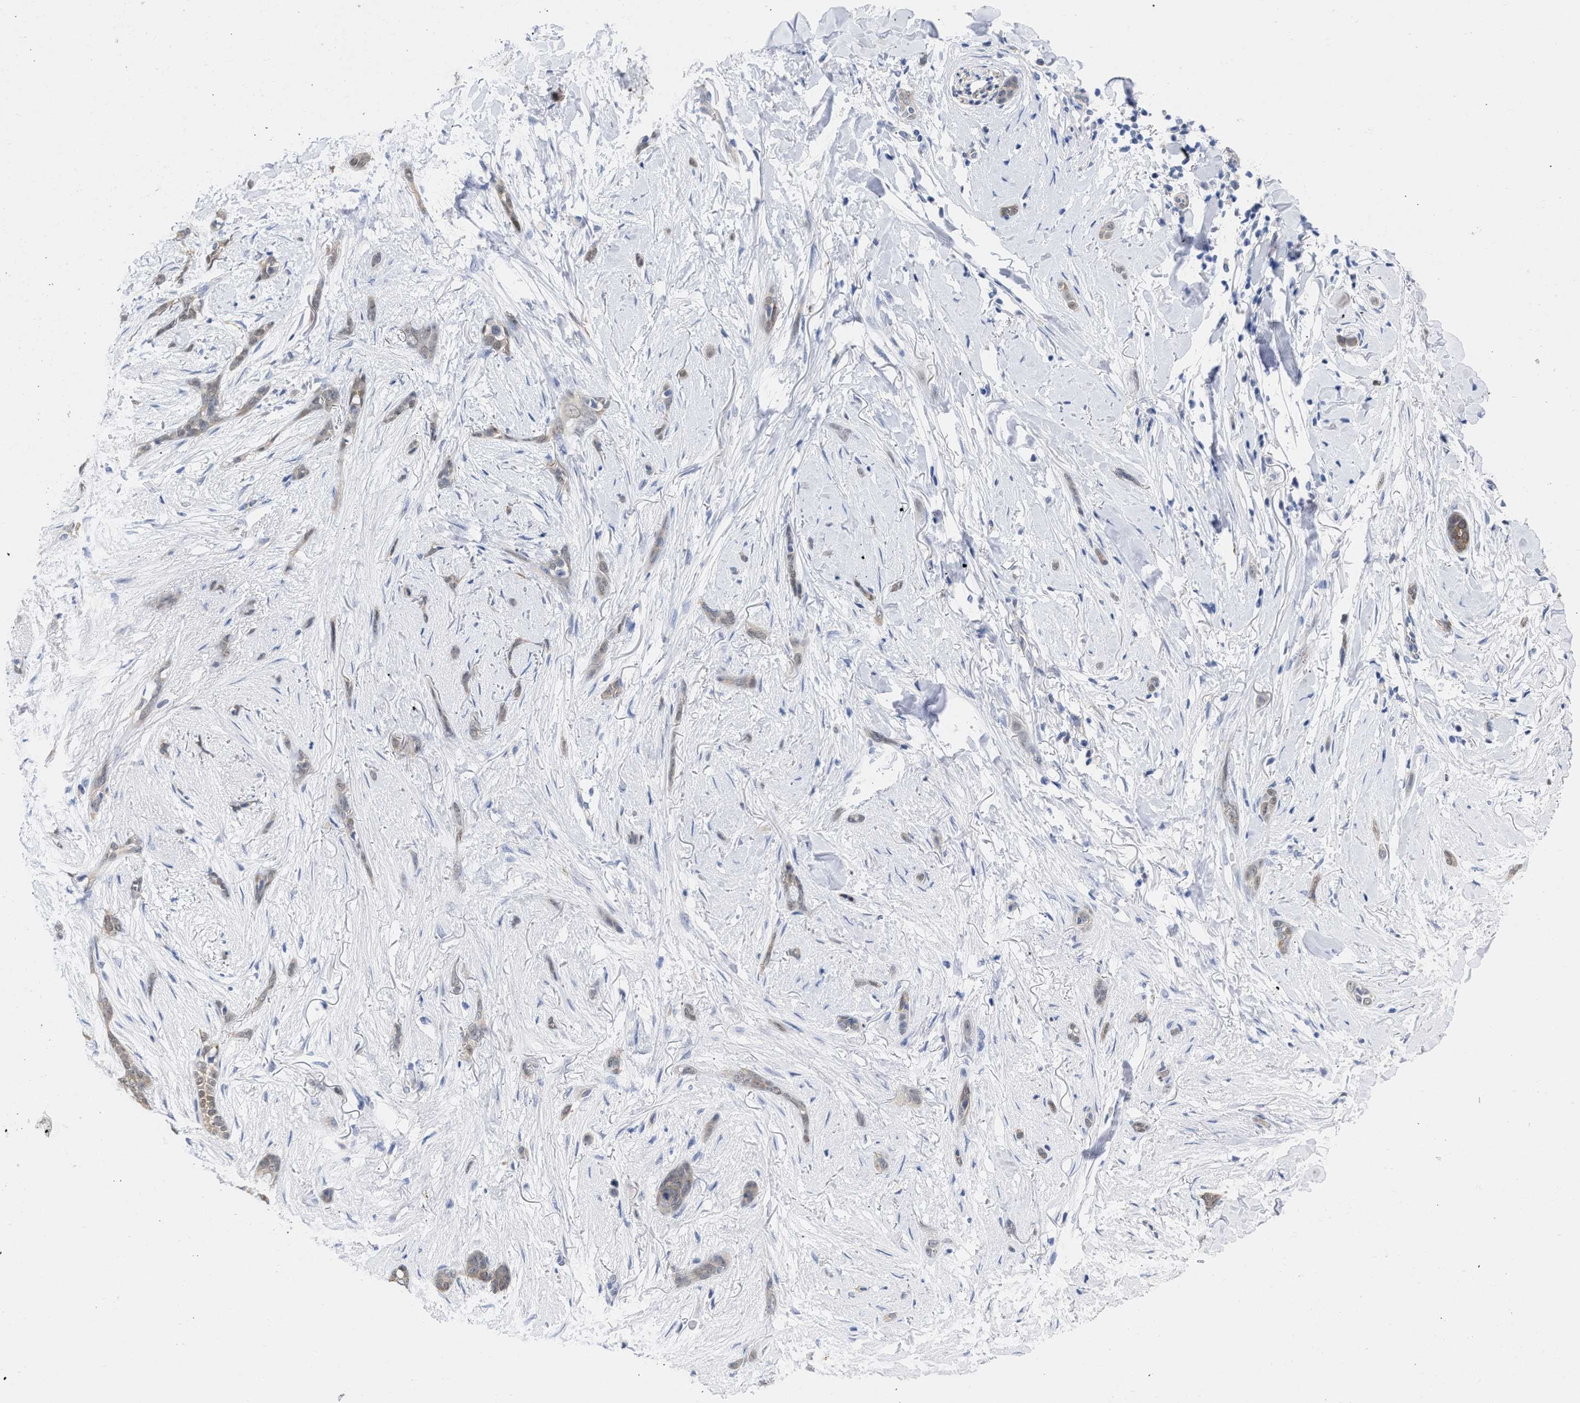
{"staining": {"intensity": "weak", "quantity": "25%-75%", "location": "cytoplasmic/membranous,nuclear"}, "tissue": "skin cancer", "cell_type": "Tumor cells", "image_type": "cancer", "snomed": [{"axis": "morphology", "description": "Basal cell carcinoma"}, {"axis": "morphology", "description": "Adnexal tumor, benign"}, {"axis": "topography", "description": "Skin"}], "caption": "Protein expression analysis of human skin cancer (basal cell carcinoma) reveals weak cytoplasmic/membranous and nuclear expression in approximately 25%-75% of tumor cells. (DAB IHC, brown staining for protein, blue staining for nuclei).", "gene": "THRA", "patient": {"sex": "female", "age": 42}}